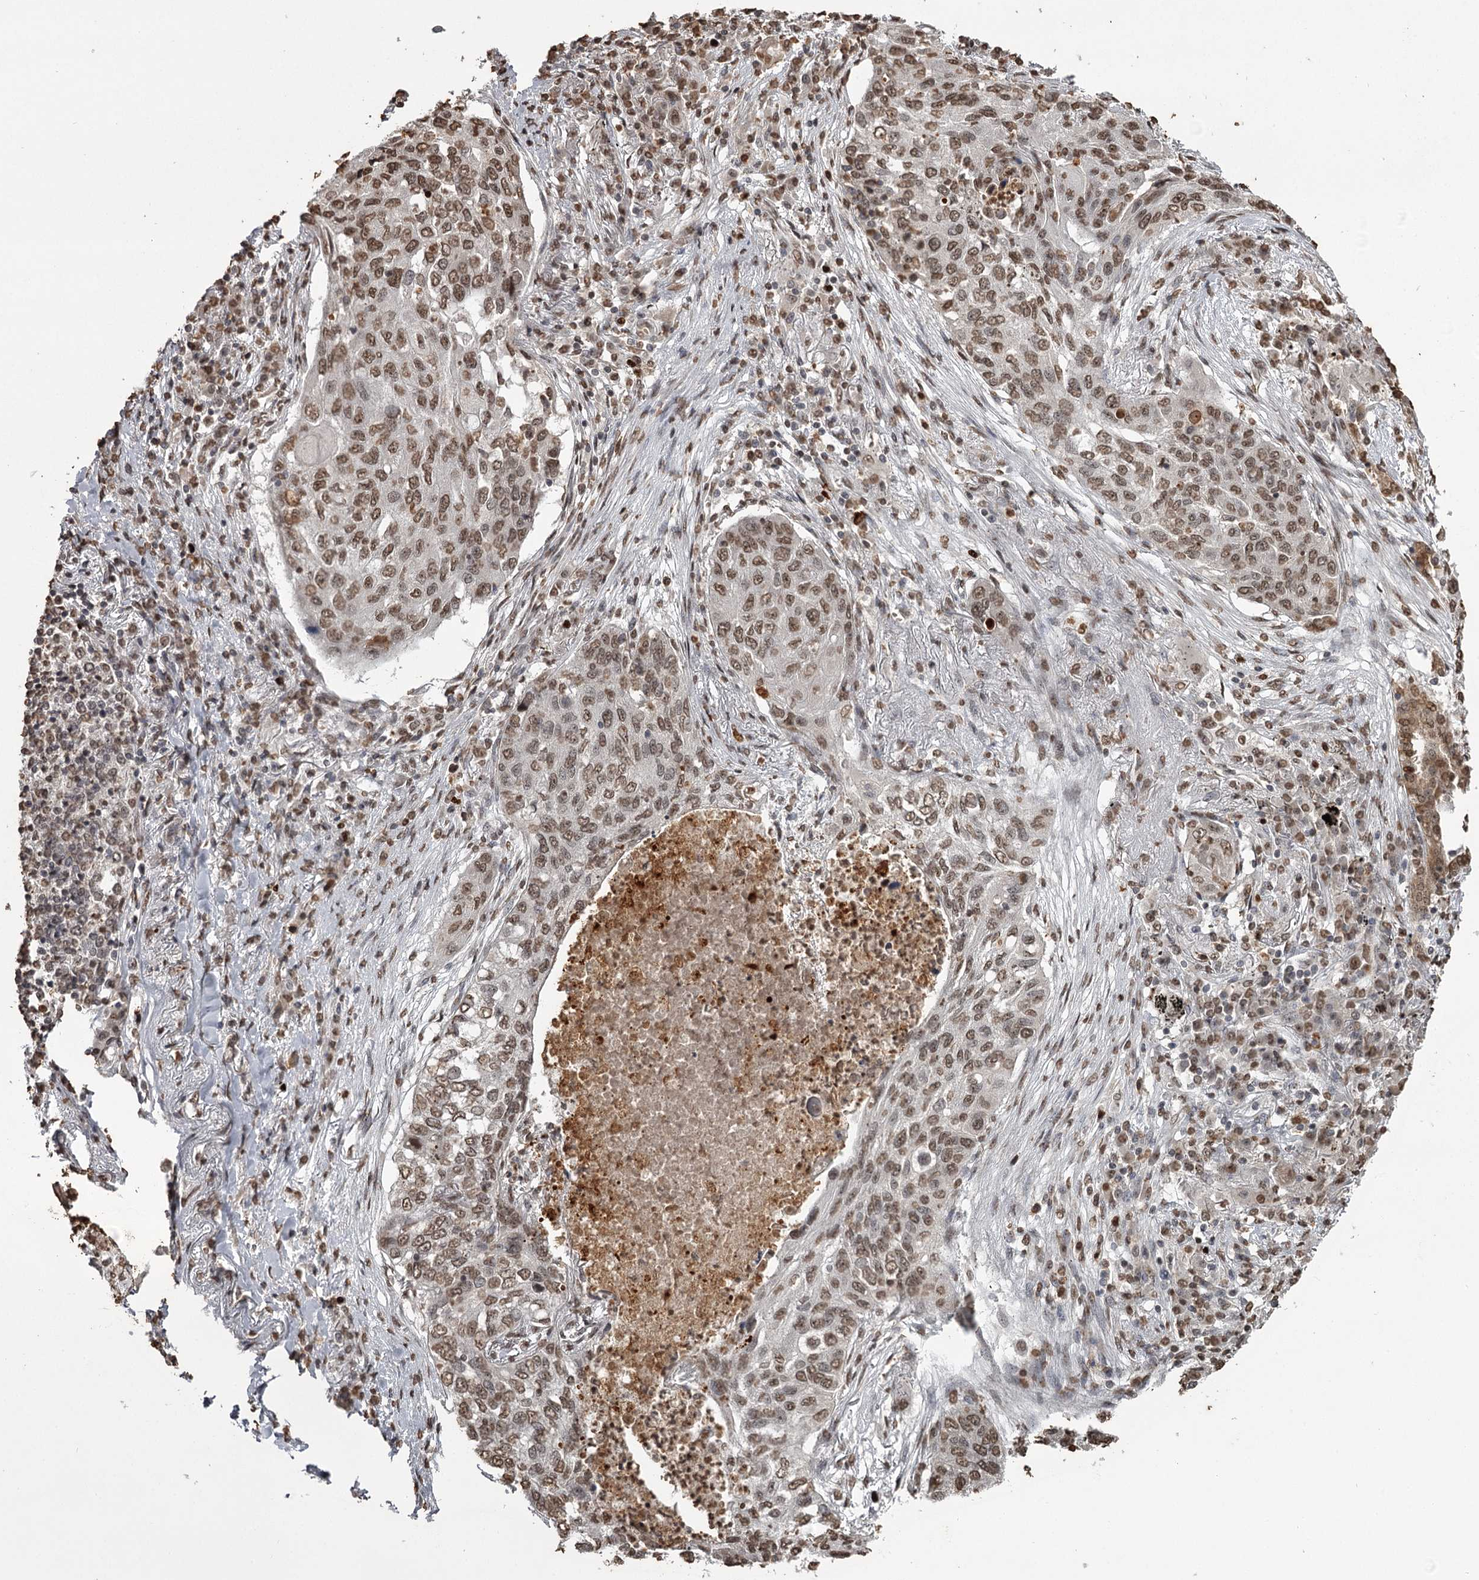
{"staining": {"intensity": "moderate", "quantity": ">75%", "location": "nuclear"}, "tissue": "lung cancer", "cell_type": "Tumor cells", "image_type": "cancer", "snomed": [{"axis": "morphology", "description": "Squamous cell carcinoma, NOS"}, {"axis": "topography", "description": "Lung"}], "caption": "High-power microscopy captured an immunohistochemistry image of squamous cell carcinoma (lung), revealing moderate nuclear staining in about >75% of tumor cells. (Brightfield microscopy of DAB IHC at high magnification).", "gene": "THYN1", "patient": {"sex": "female", "age": 63}}